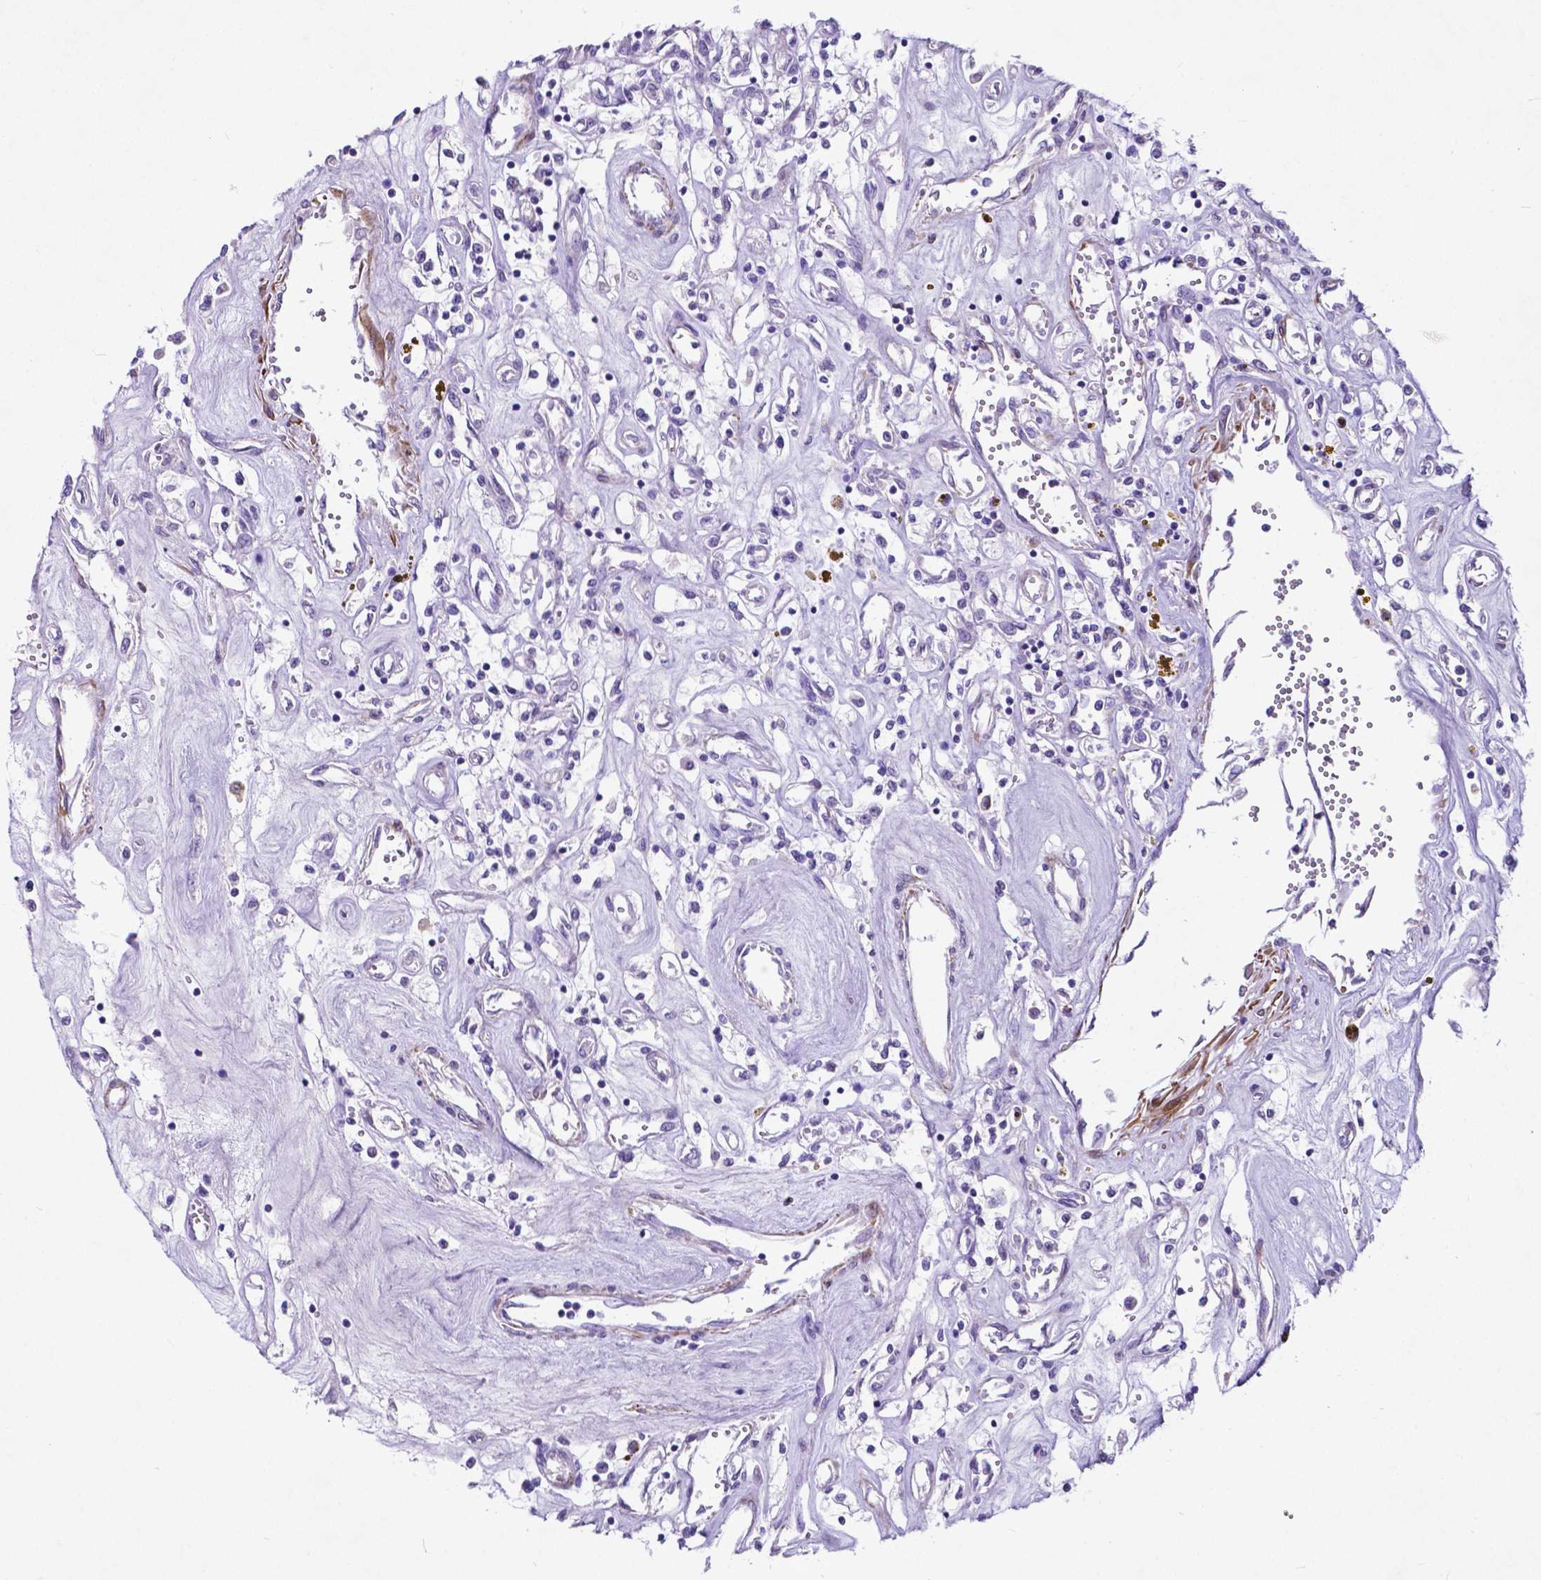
{"staining": {"intensity": "negative", "quantity": "none", "location": "none"}, "tissue": "renal cancer", "cell_type": "Tumor cells", "image_type": "cancer", "snomed": [{"axis": "morphology", "description": "Adenocarcinoma, NOS"}, {"axis": "topography", "description": "Kidney"}], "caption": "Micrograph shows no protein positivity in tumor cells of renal cancer (adenocarcinoma) tissue.", "gene": "PFKFB4", "patient": {"sex": "female", "age": 59}}